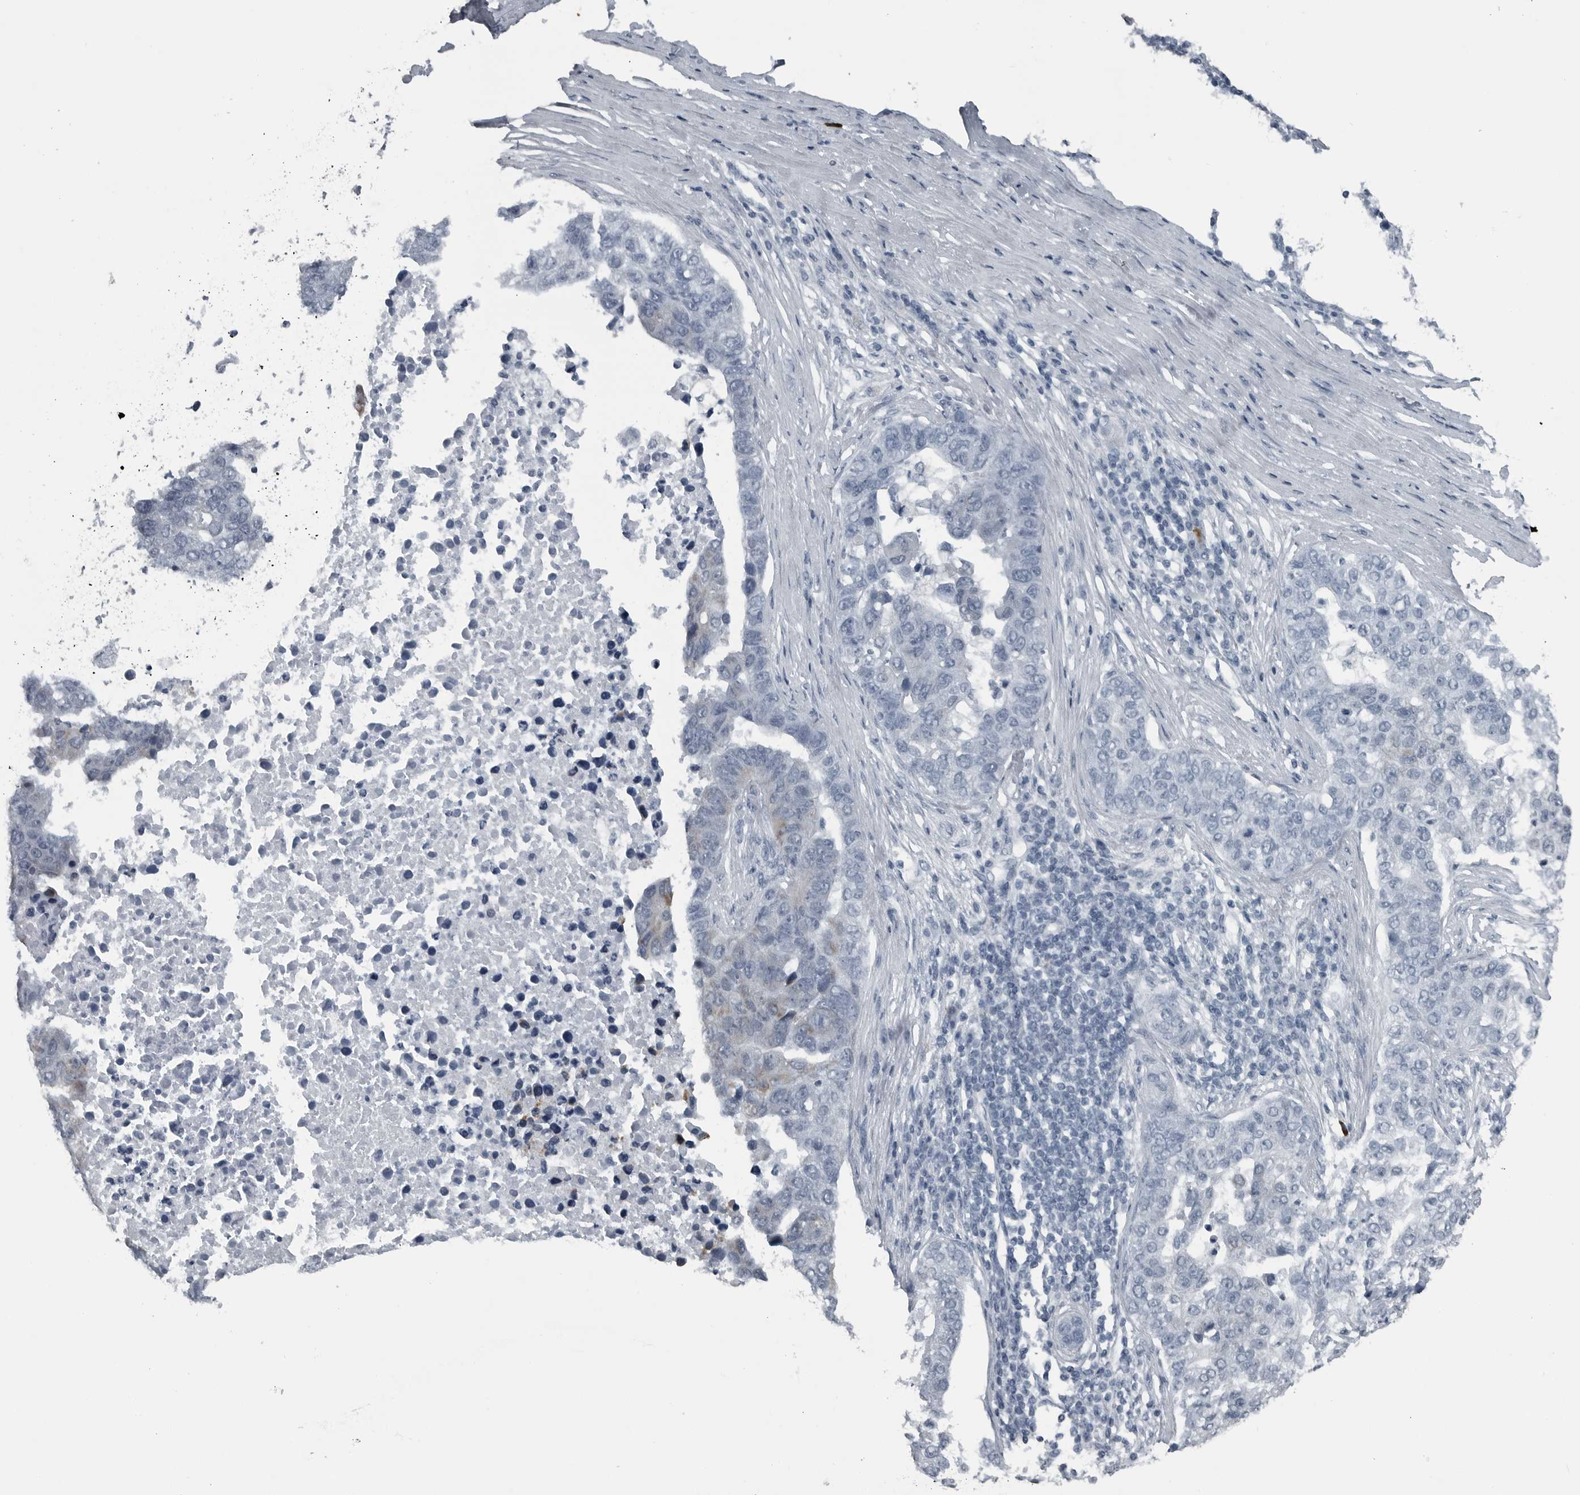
{"staining": {"intensity": "negative", "quantity": "none", "location": "none"}, "tissue": "pancreatic cancer", "cell_type": "Tumor cells", "image_type": "cancer", "snomed": [{"axis": "morphology", "description": "Adenocarcinoma, NOS"}, {"axis": "topography", "description": "Pancreas"}], "caption": "Immunohistochemistry histopathology image of pancreatic cancer stained for a protein (brown), which displays no positivity in tumor cells.", "gene": "GAK", "patient": {"sex": "female", "age": 61}}